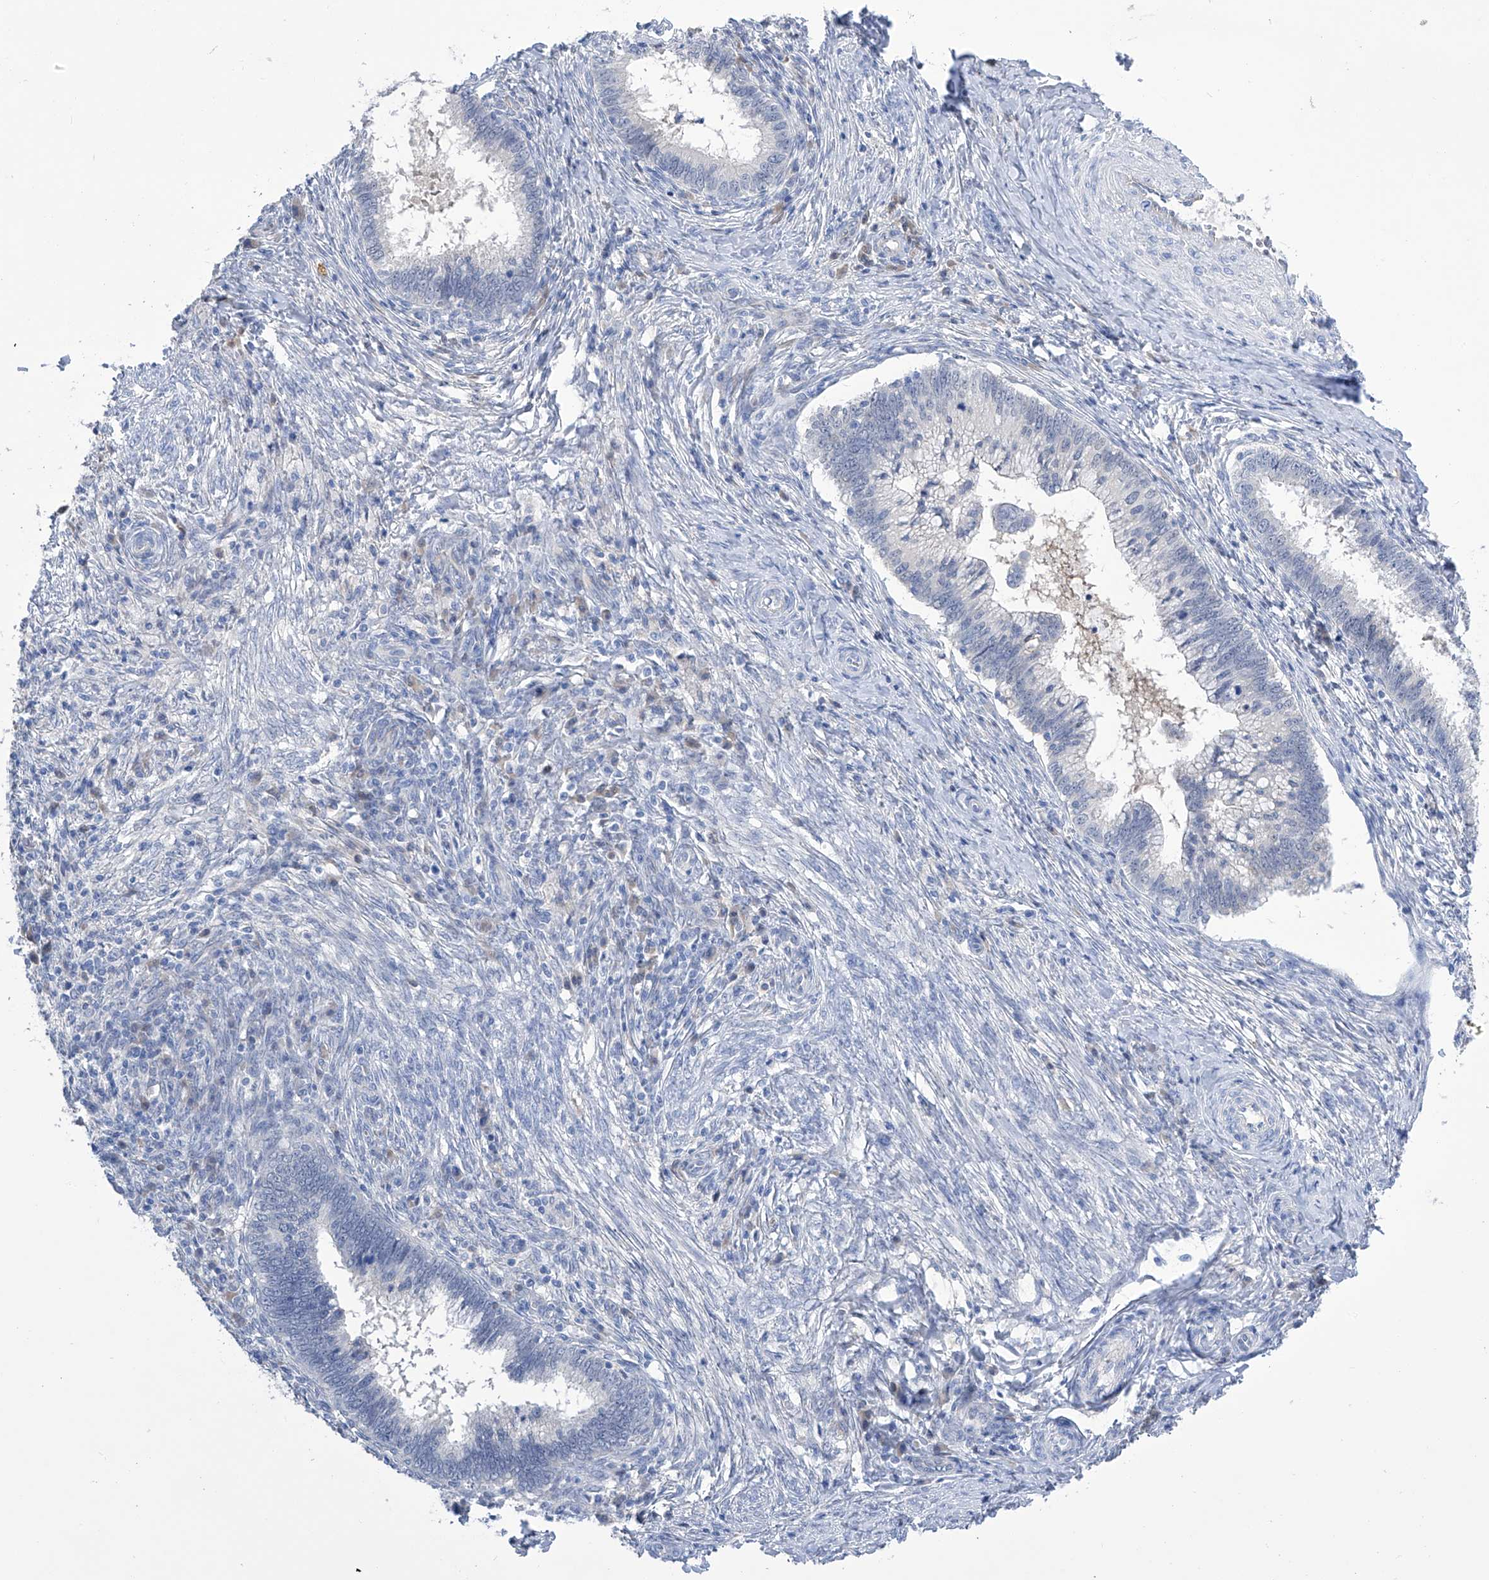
{"staining": {"intensity": "negative", "quantity": "none", "location": "none"}, "tissue": "cervical cancer", "cell_type": "Tumor cells", "image_type": "cancer", "snomed": [{"axis": "morphology", "description": "Adenocarcinoma, NOS"}, {"axis": "topography", "description": "Cervix"}], "caption": "Immunohistochemistry (IHC) of cervical cancer shows no positivity in tumor cells.", "gene": "PGM3", "patient": {"sex": "female", "age": 36}}